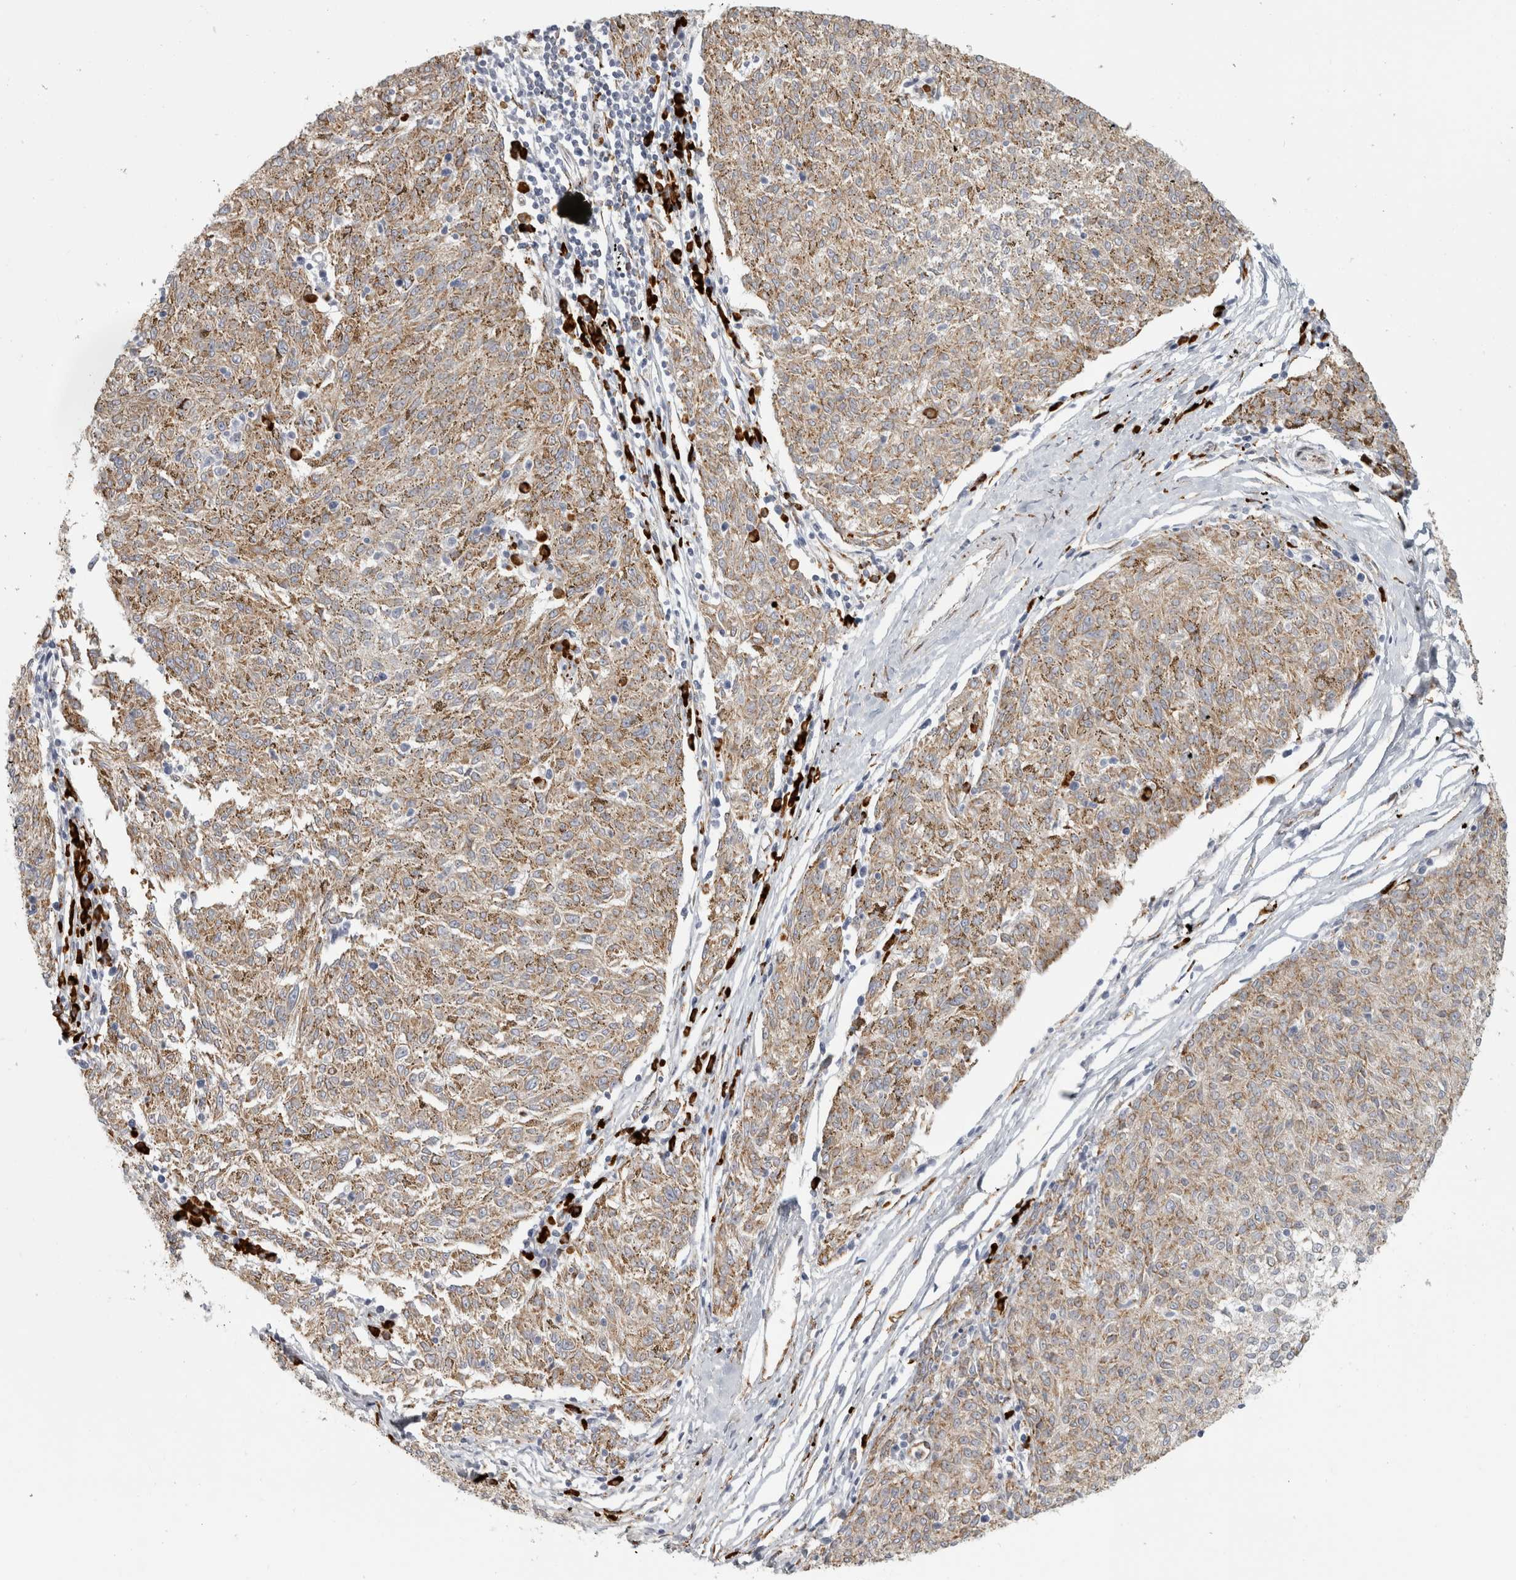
{"staining": {"intensity": "moderate", "quantity": ">75%", "location": "cytoplasmic/membranous"}, "tissue": "melanoma", "cell_type": "Tumor cells", "image_type": "cancer", "snomed": [{"axis": "morphology", "description": "Malignant melanoma, NOS"}, {"axis": "topography", "description": "Skin"}], "caption": "Immunohistochemical staining of malignant melanoma exhibits medium levels of moderate cytoplasmic/membranous protein positivity in approximately >75% of tumor cells. (Brightfield microscopy of DAB IHC at high magnification).", "gene": "OSTN", "patient": {"sex": "female", "age": 72}}